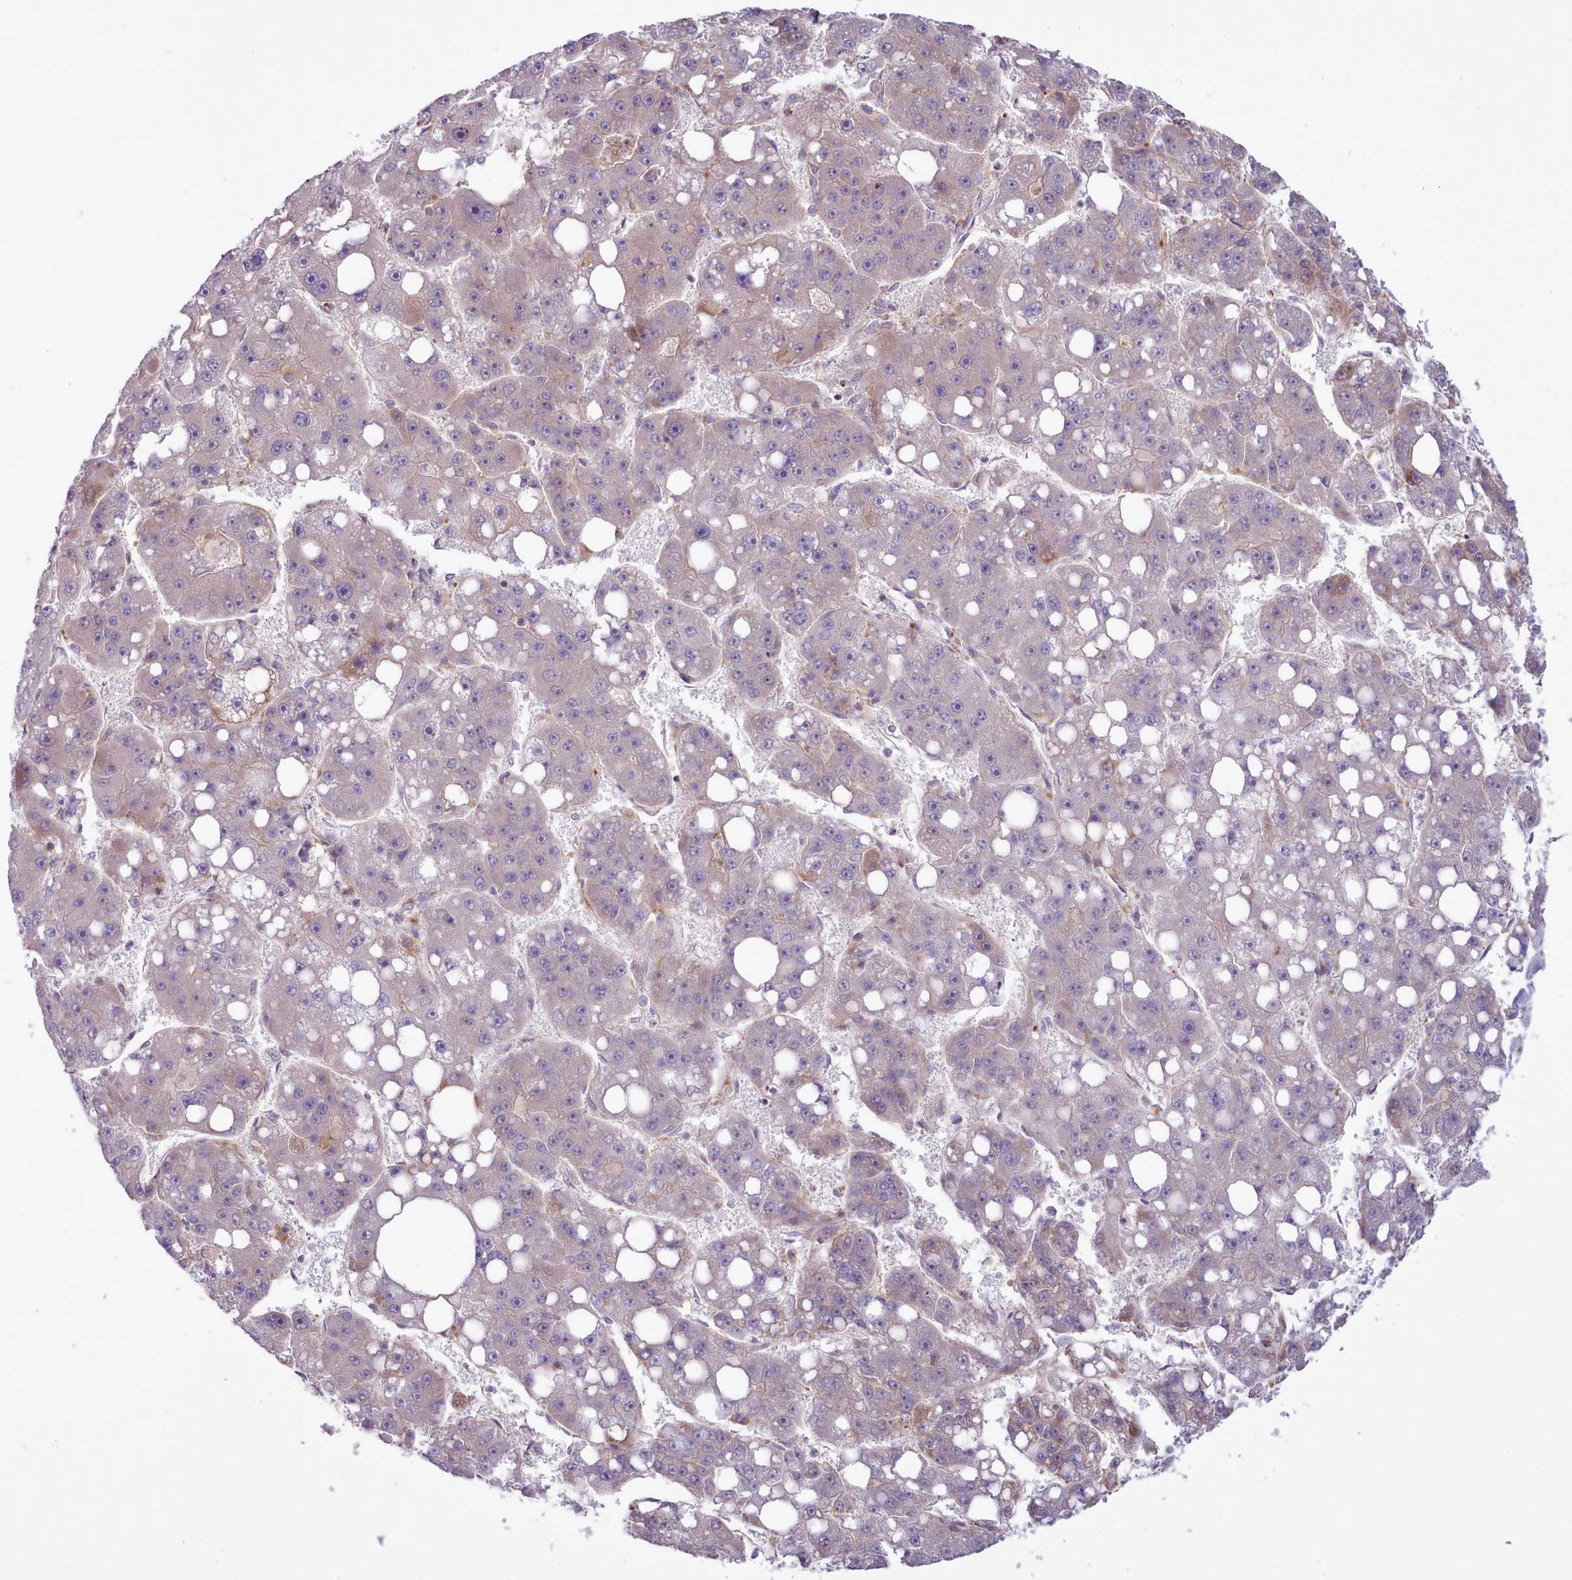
{"staining": {"intensity": "weak", "quantity": "<25%", "location": "cytoplasmic/membranous"}, "tissue": "liver cancer", "cell_type": "Tumor cells", "image_type": "cancer", "snomed": [{"axis": "morphology", "description": "Carcinoma, Hepatocellular, NOS"}, {"axis": "topography", "description": "Liver"}], "caption": "High magnification brightfield microscopy of liver cancer stained with DAB (3,3'-diaminobenzidine) (brown) and counterstained with hematoxylin (blue): tumor cells show no significant expression.", "gene": "TENT4B", "patient": {"sex": "female", "age": 61}}